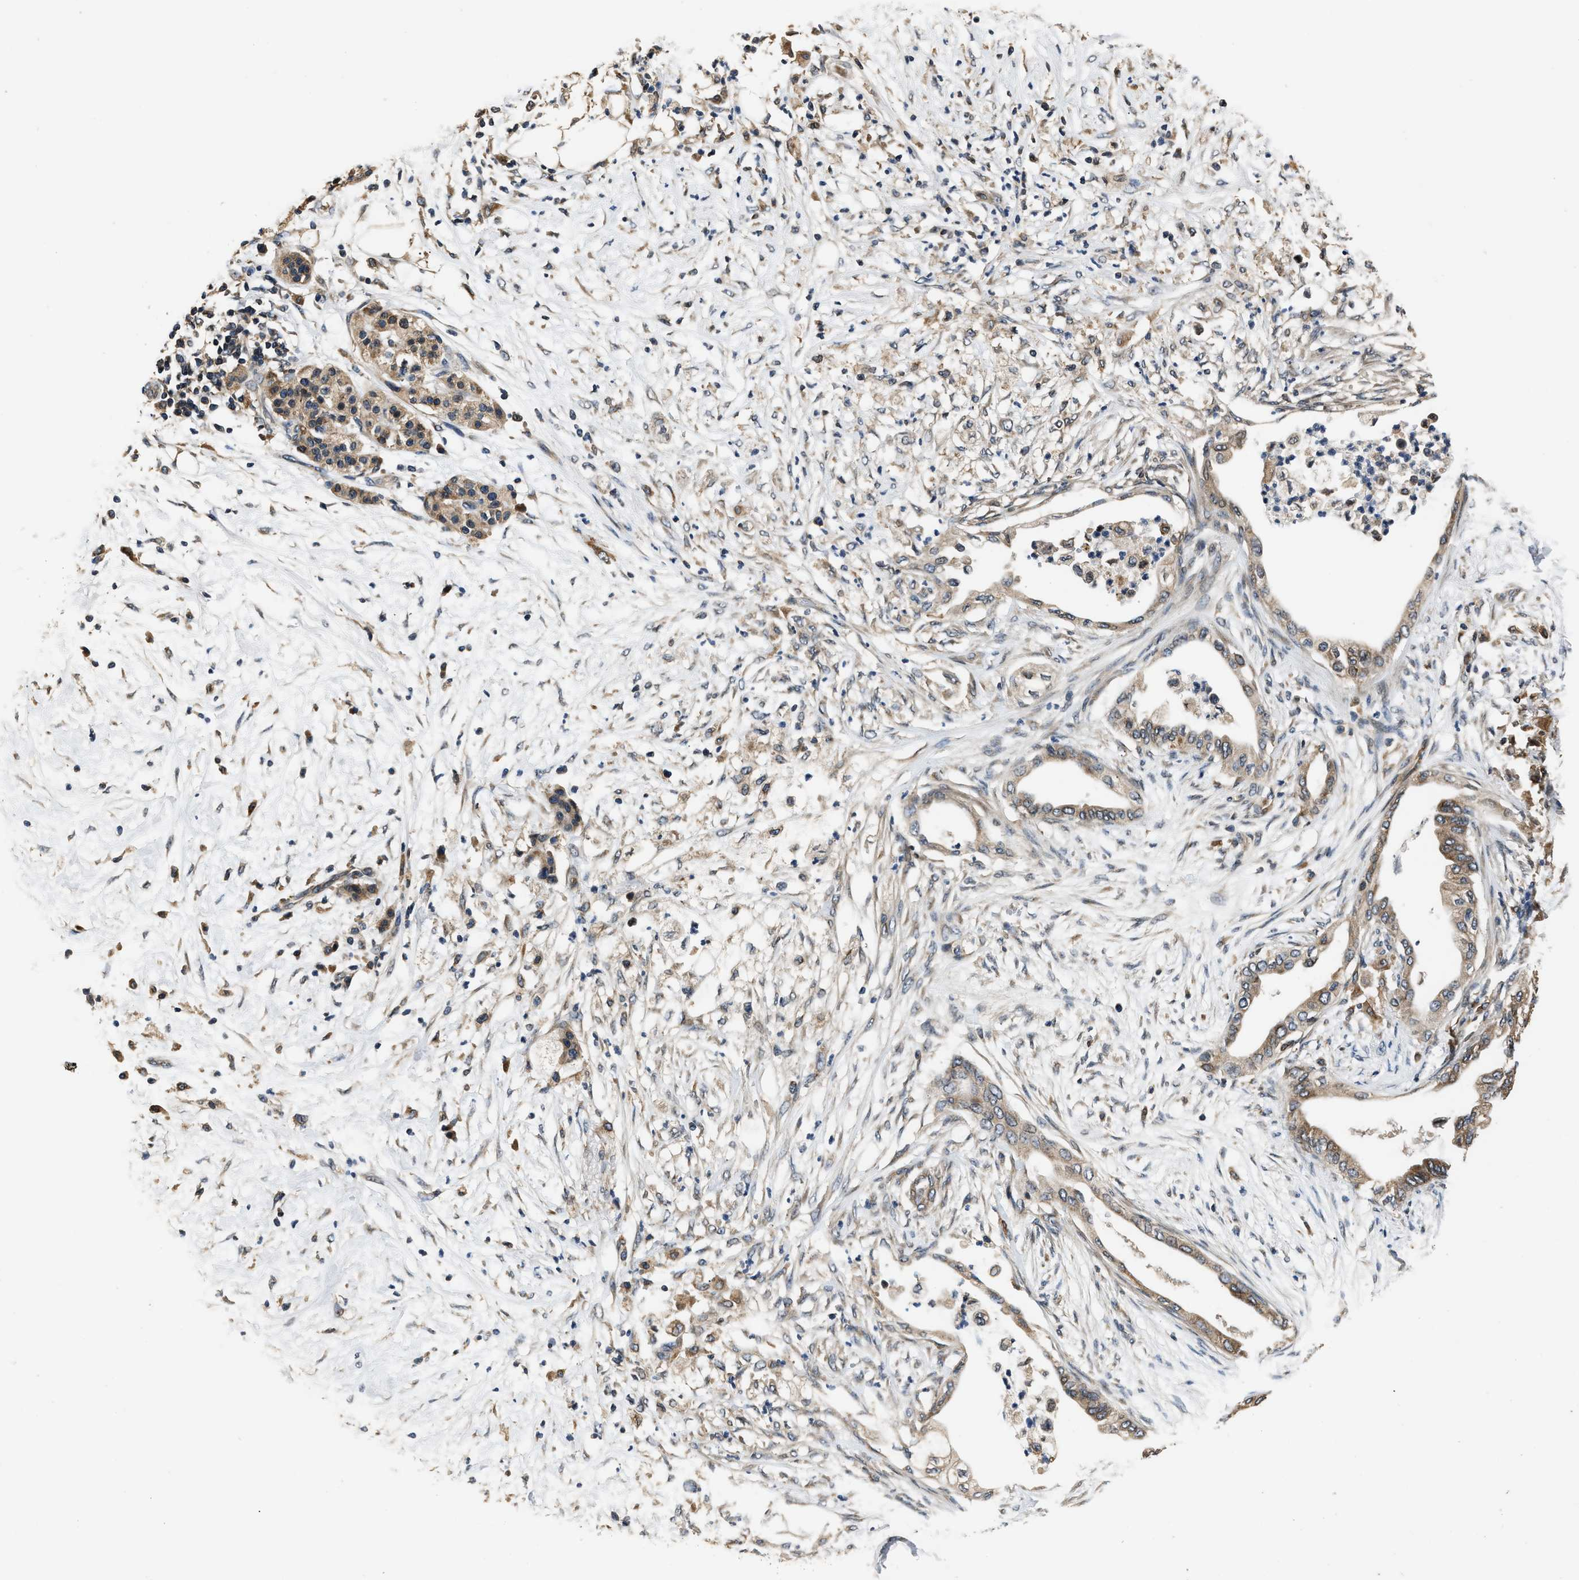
{"staining": {"intensity": "weak", "quantity": ">75%", "location": "cytoplasmic/membranous"}, "tissue": "pancreatic cancer", "cell_type": "Tumor cells", "image_type": "cancer", "snomed": [{"axis": "morphology", "description": "Normal tissue, NOS"}, {"axis": "morphology", "description": "Adenocarcinoma, NOS"}, {"axis": "topography", "description": "Pancreas"}, {"axis": "topography", "description": "Duodenum"}], "caption": "This is an image of IHC staining of pancreatic cancer (adenocarcinoma), which shows weak staining in the cytoplasmic/membranous of tumor cells.", "gene": "TNRC18", "patient": {"sex": "female", "age": 60}}